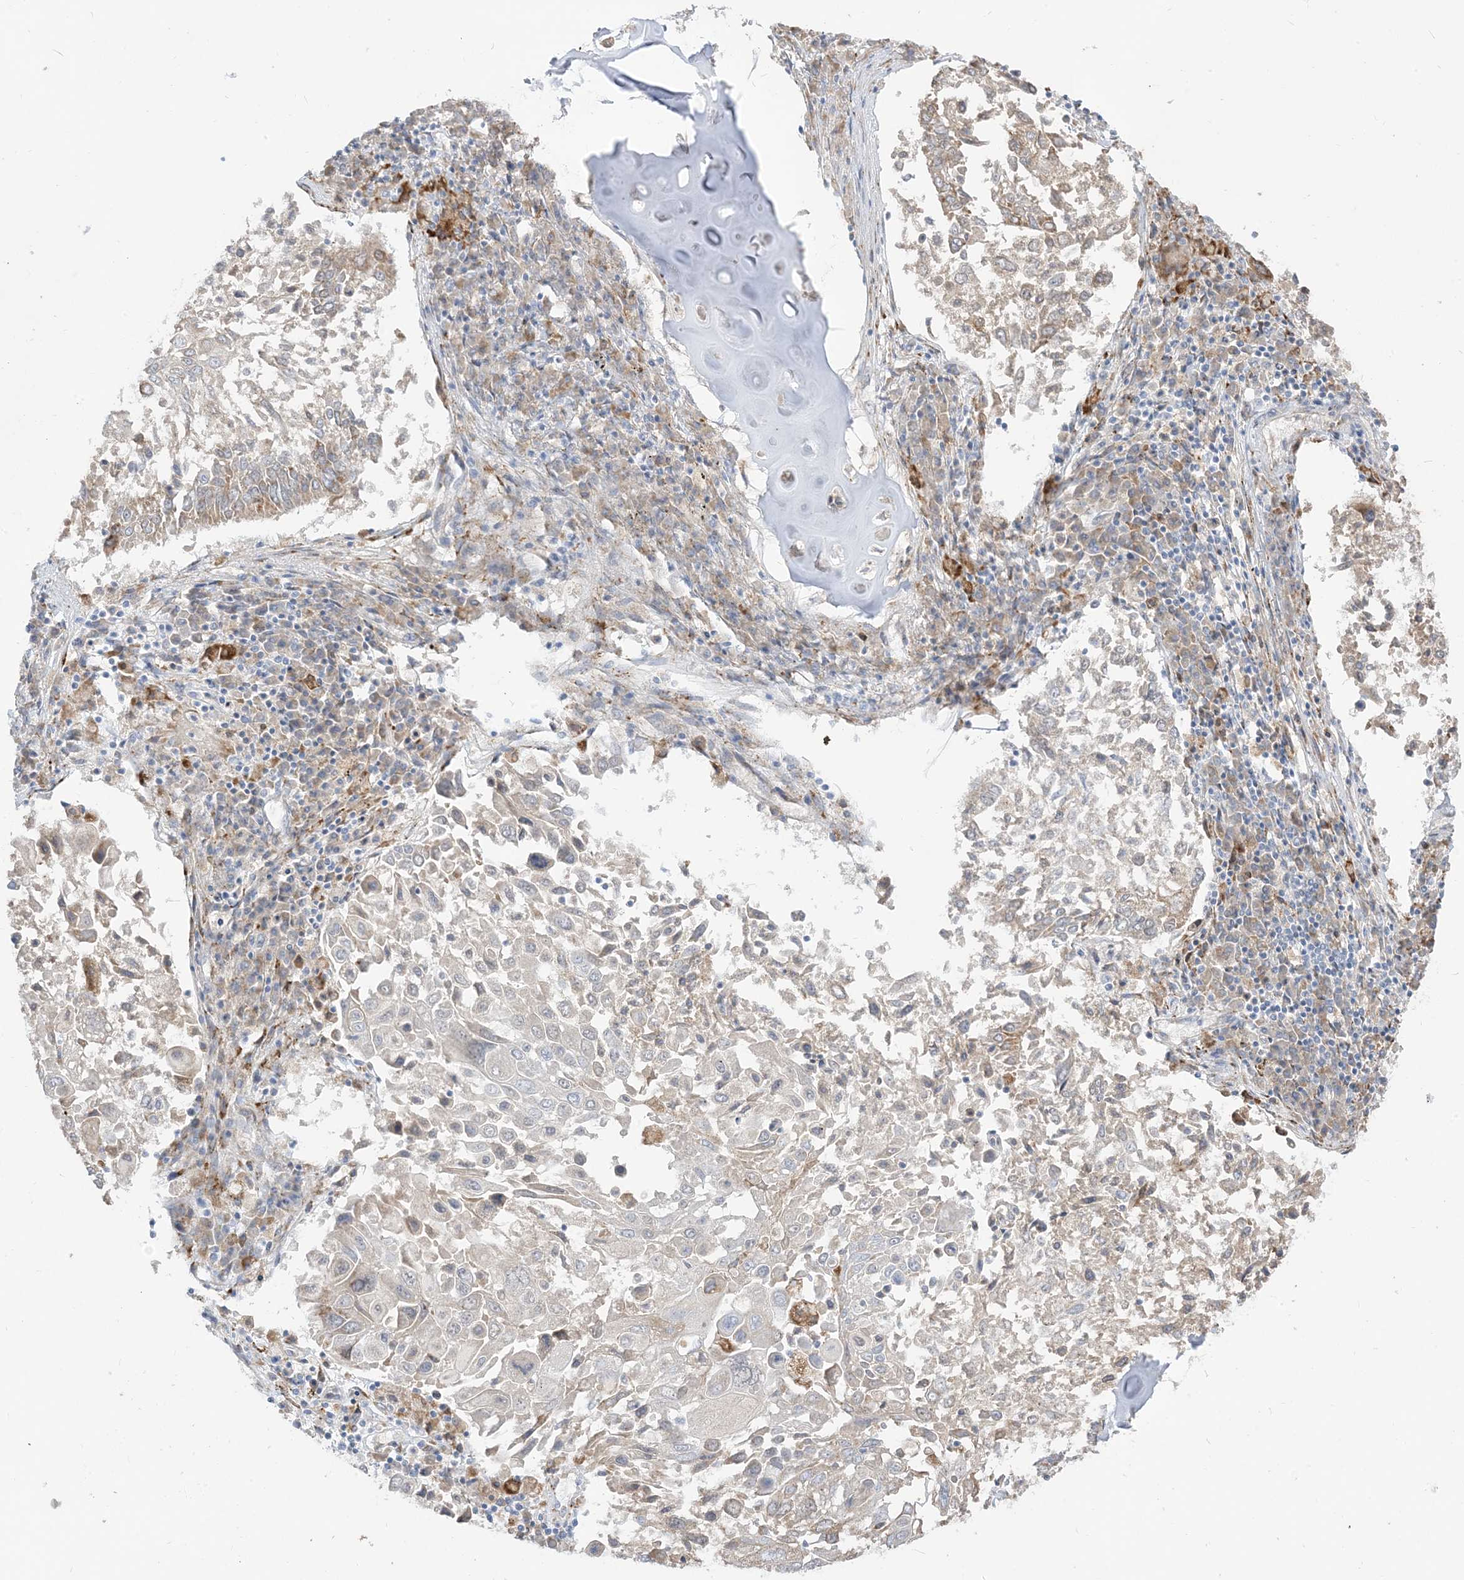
{"staining": {"intensity": "weak", "quantity": "<25%", "location": "cytoplasmic/membranous"}, "tissue": "lung cancer", "cell_type": "Tumor cells", "image_type": "cancer", "snomed": [{"axis": "morphology", "description": "Squamous cell carcinoma, NOS"}, {"axis": "topography", "description": "Lung"}], "caption": "Immunohistochemistry (IHC) micrograph of squamous cell carcinoma (lung) stained for a protein (brown), which exhibits no staining in tumor cells. (Brightfield microscopy of DAB (3,3'-diaminobenzidine) immunohistochemistry (IHC) at high magnification).", "gene": "LOXL3", "patient": {"sex": "male", "age": 65}}